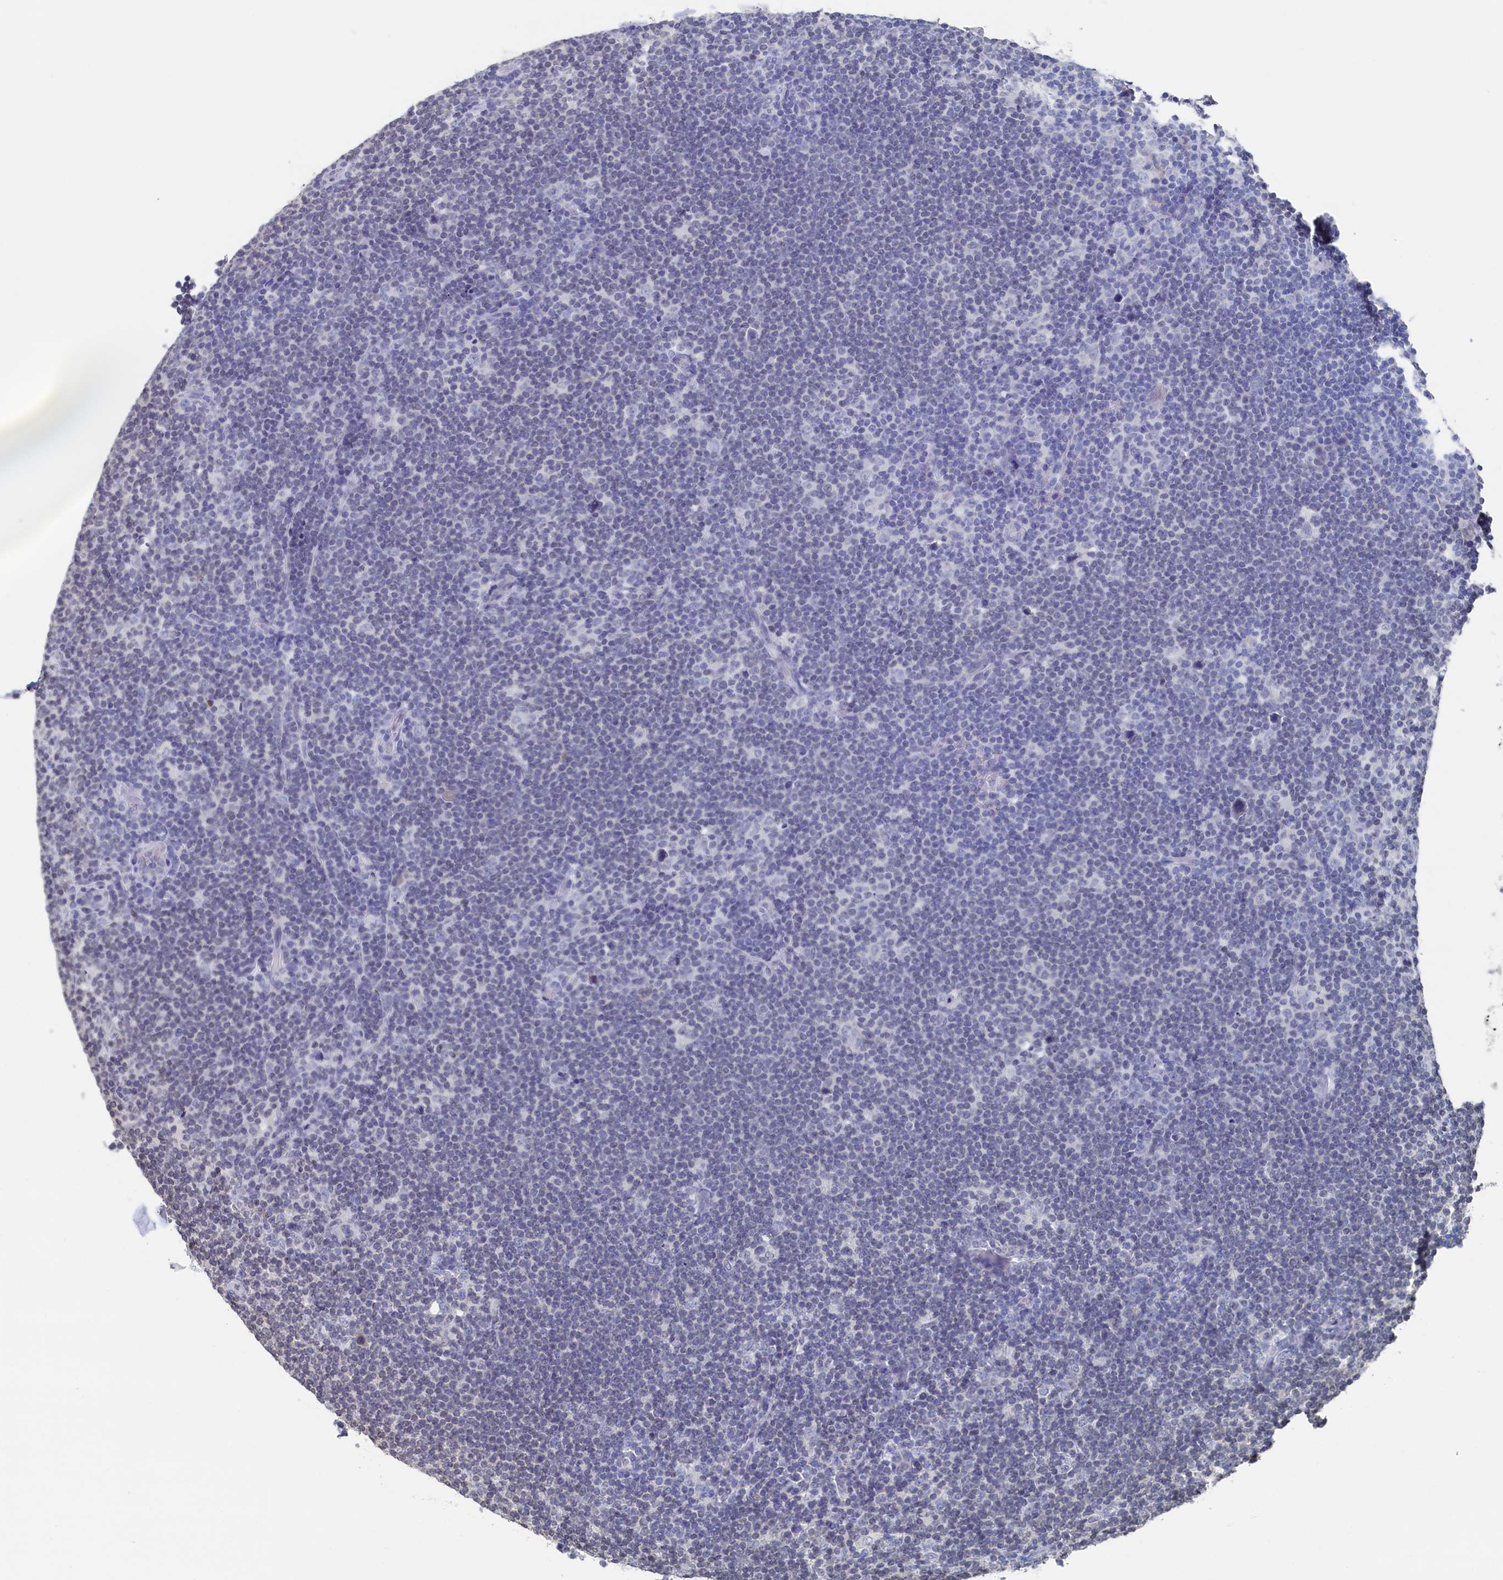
{"staining": {"intensity": "negative", "quantity": "none", "location": "none"}, "tissue": "lymphoma", "cell_type": "Tumor cells", "image_type": "cancer", "snomed": [{"axis": "morphology", "description": "Hodgkin's disease, NOS"}, {"axis": "topography", "description": "Lymph node"}], "caption": "This is a image of immunohistochemistry (IHC) staining of Hodgkin's disease, which shows no staining in tumor cells.", "gene": "C11orf54", "patient": {"sex": "female", "age": 57}}